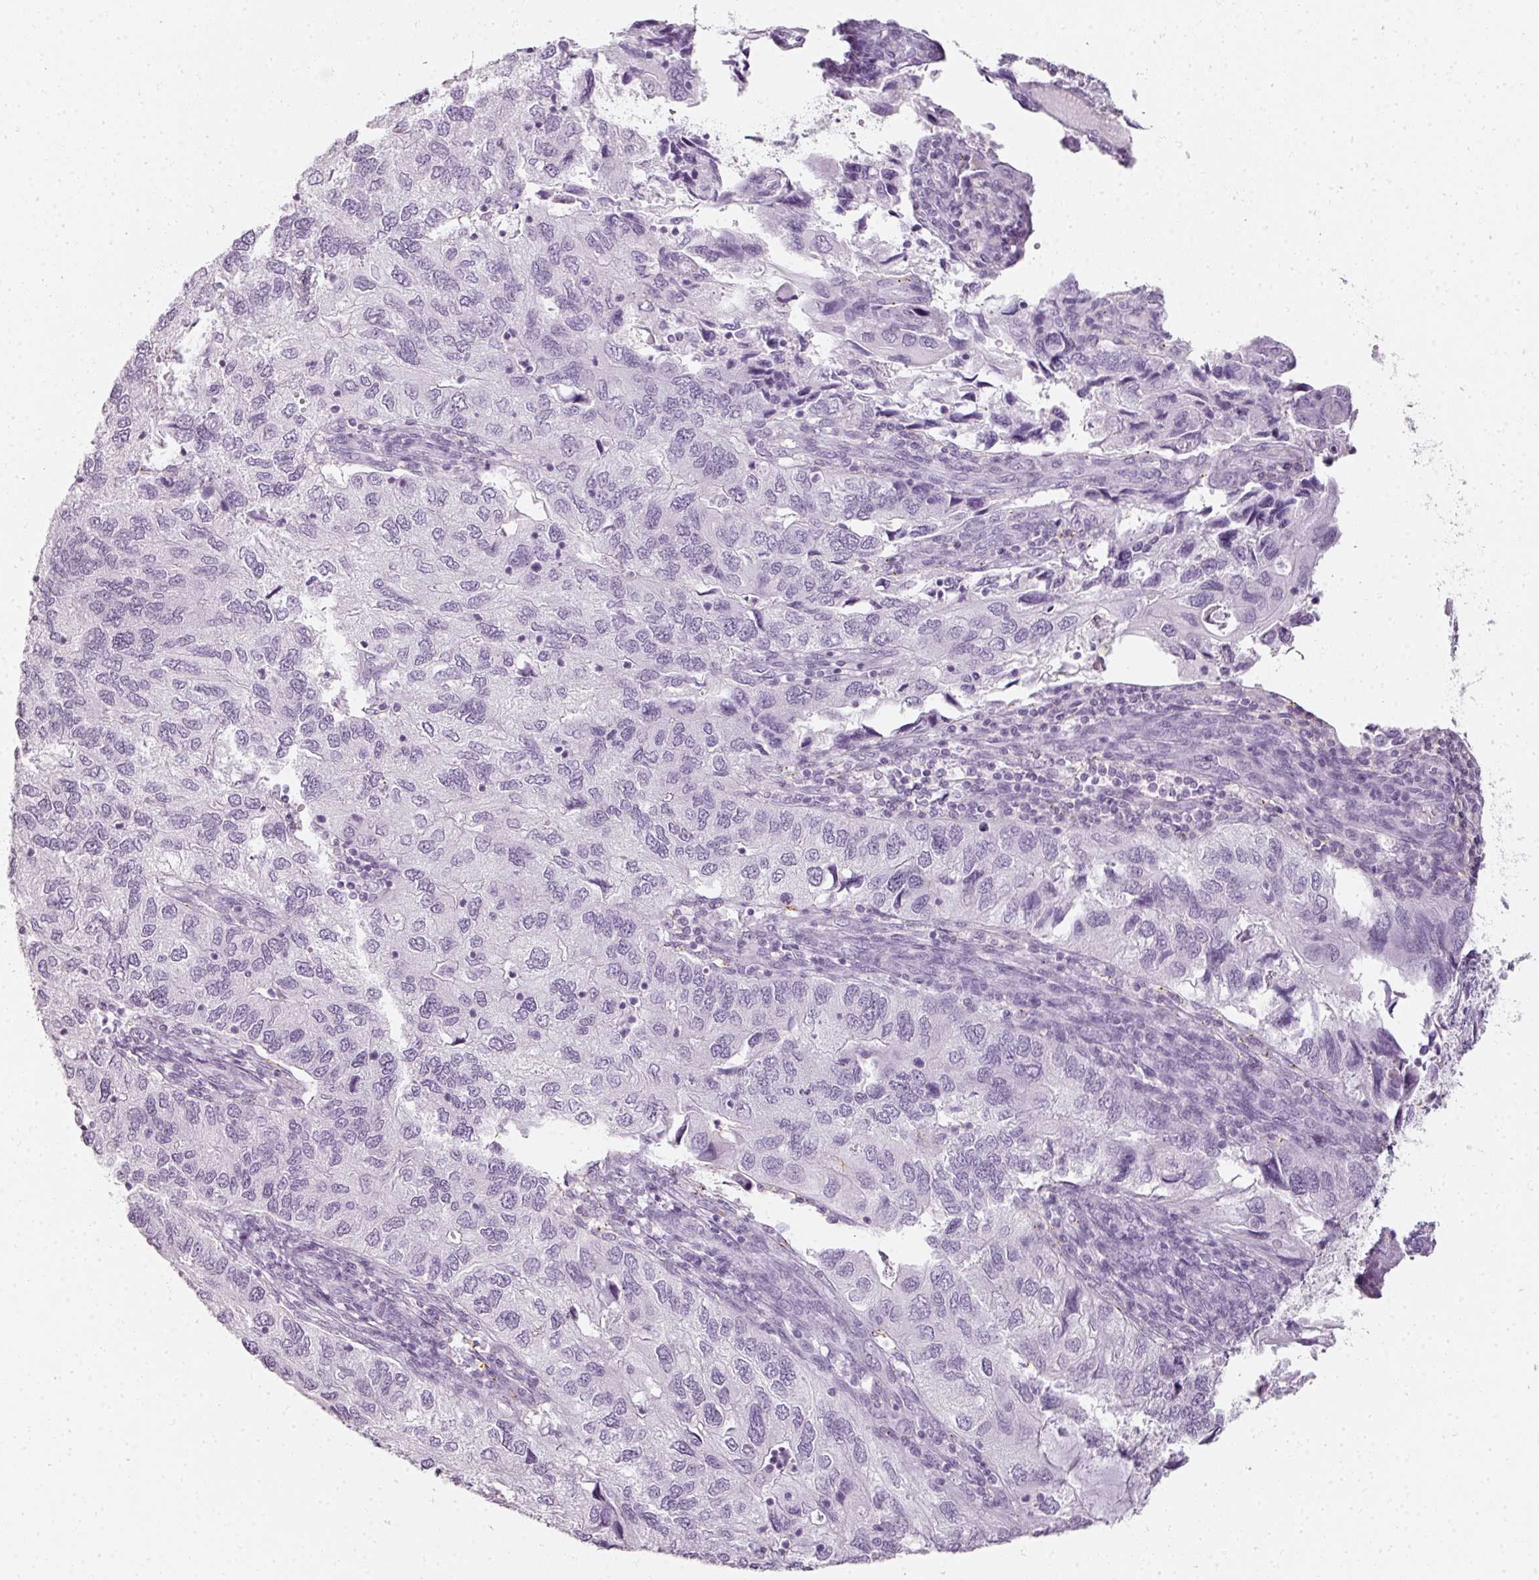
{"staining": {"intensity": "negative", "quantity": "none", "location": "none"}, "tissue": "endometrial cancer", "cell_type": "Tumor cells", "image_type": "cancer", "snomed": [{"axis": "morphology", "description": "Carcinoma, NOS"}, {"axis": "topography", "description": "Uterus"}], "caption": "Tumor cells show no significant protein positivity in endometrial cancer.", "gene": "TMEM42", "patient": {"sex": "female", "age": 76}}